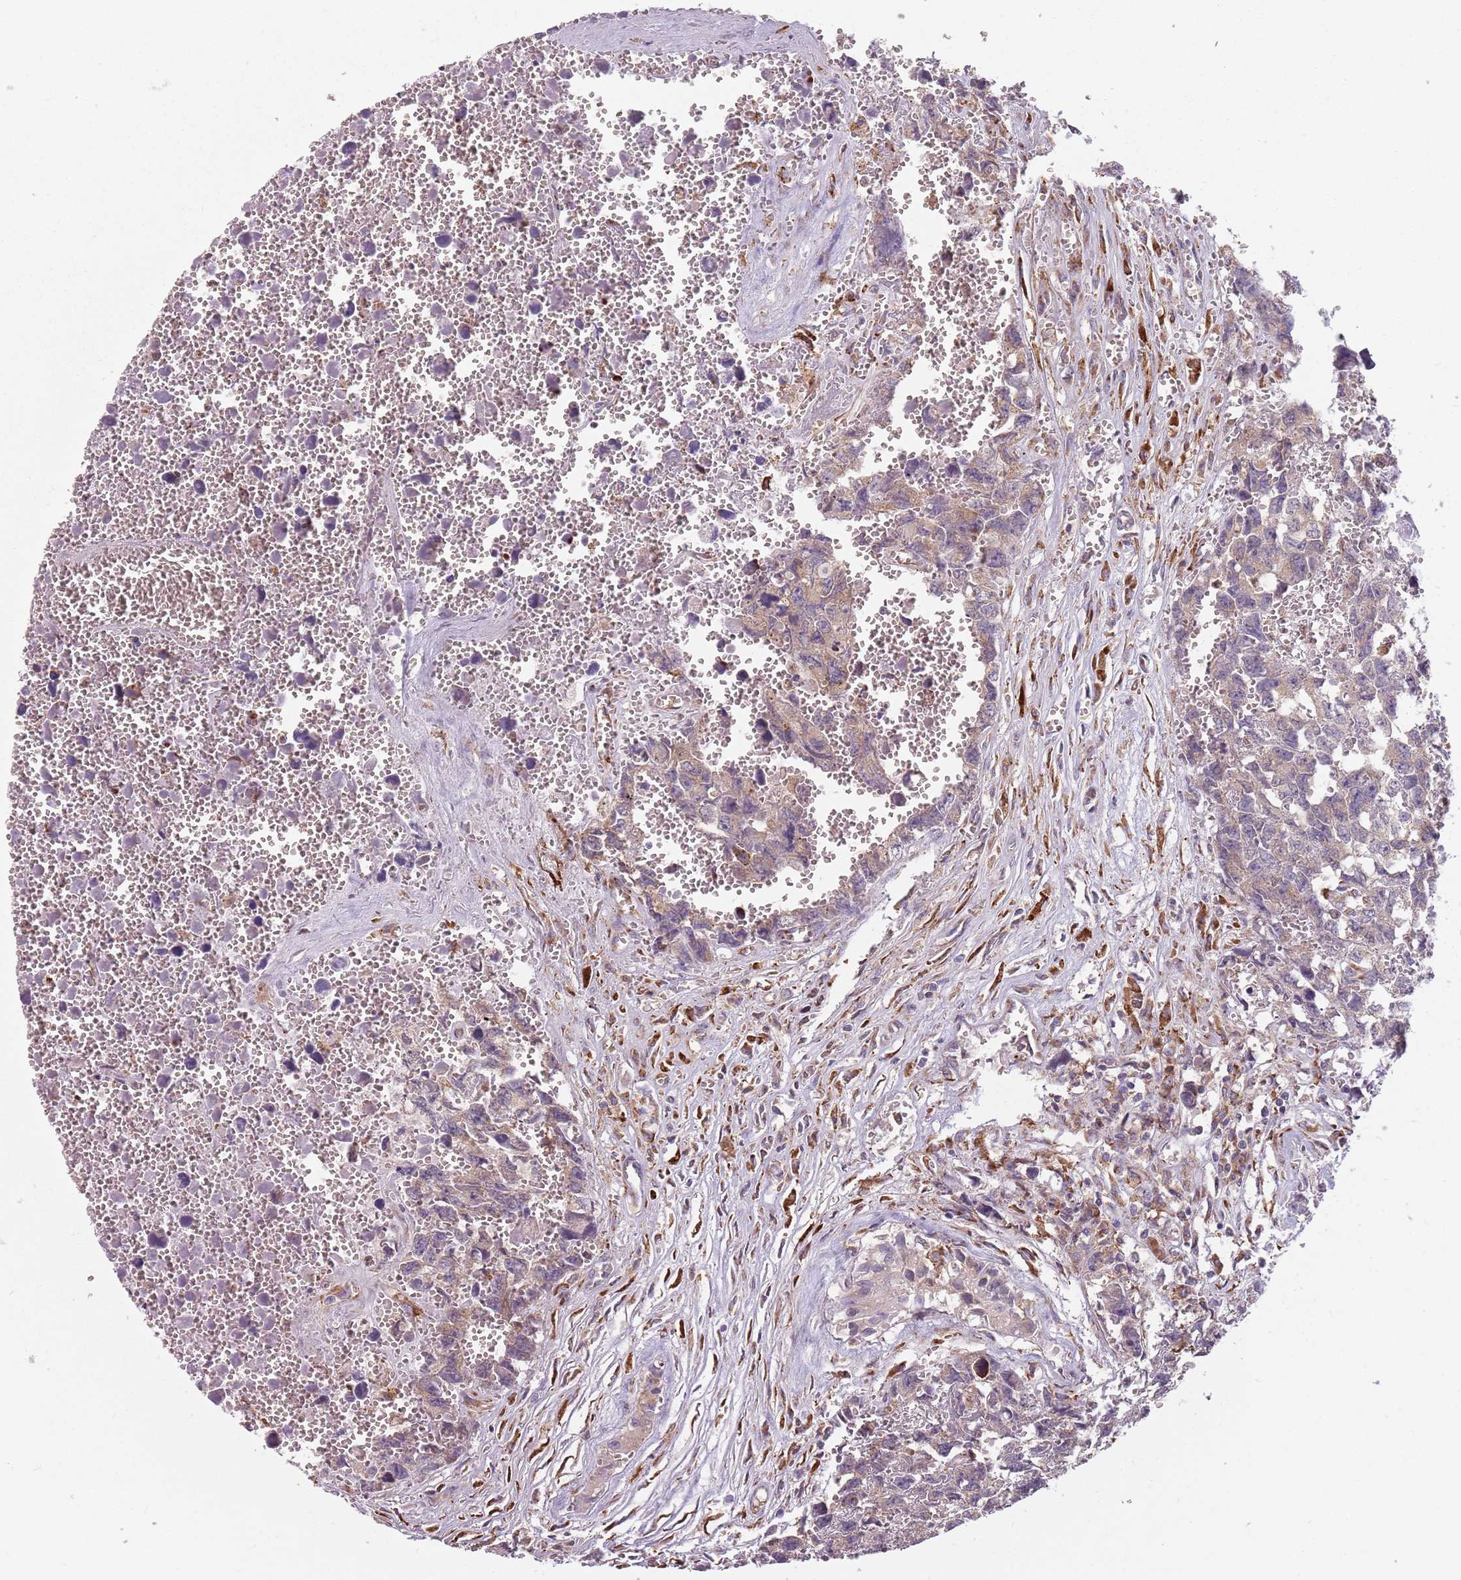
{"staining": {"intensity": "weak", "quantity": "<25%", "location": "cytoplasmic/membranous"}, "tissue": "testis cancer", "cell_type": "Tumor cells", "image_type": "cancer", "snomed": [{"axis": "morphology", "description": "Carcinoma, Embryonal, NOS"}, {"axis": "topography", "description": "Testis"}], "caption": "Immunohistochemistry (IHC) photomicrograph of human embryonal carcinoma (testis) stained for a protein (brown), which displays no staining in tumor cells. The staining is performed using DAB (3,3'-diaminobenzidine) brown chromogen with nuclei counter-stained in using hematoxylin.", "gene": "RPS9", "patient": {"sex": "male", "age": 31}}